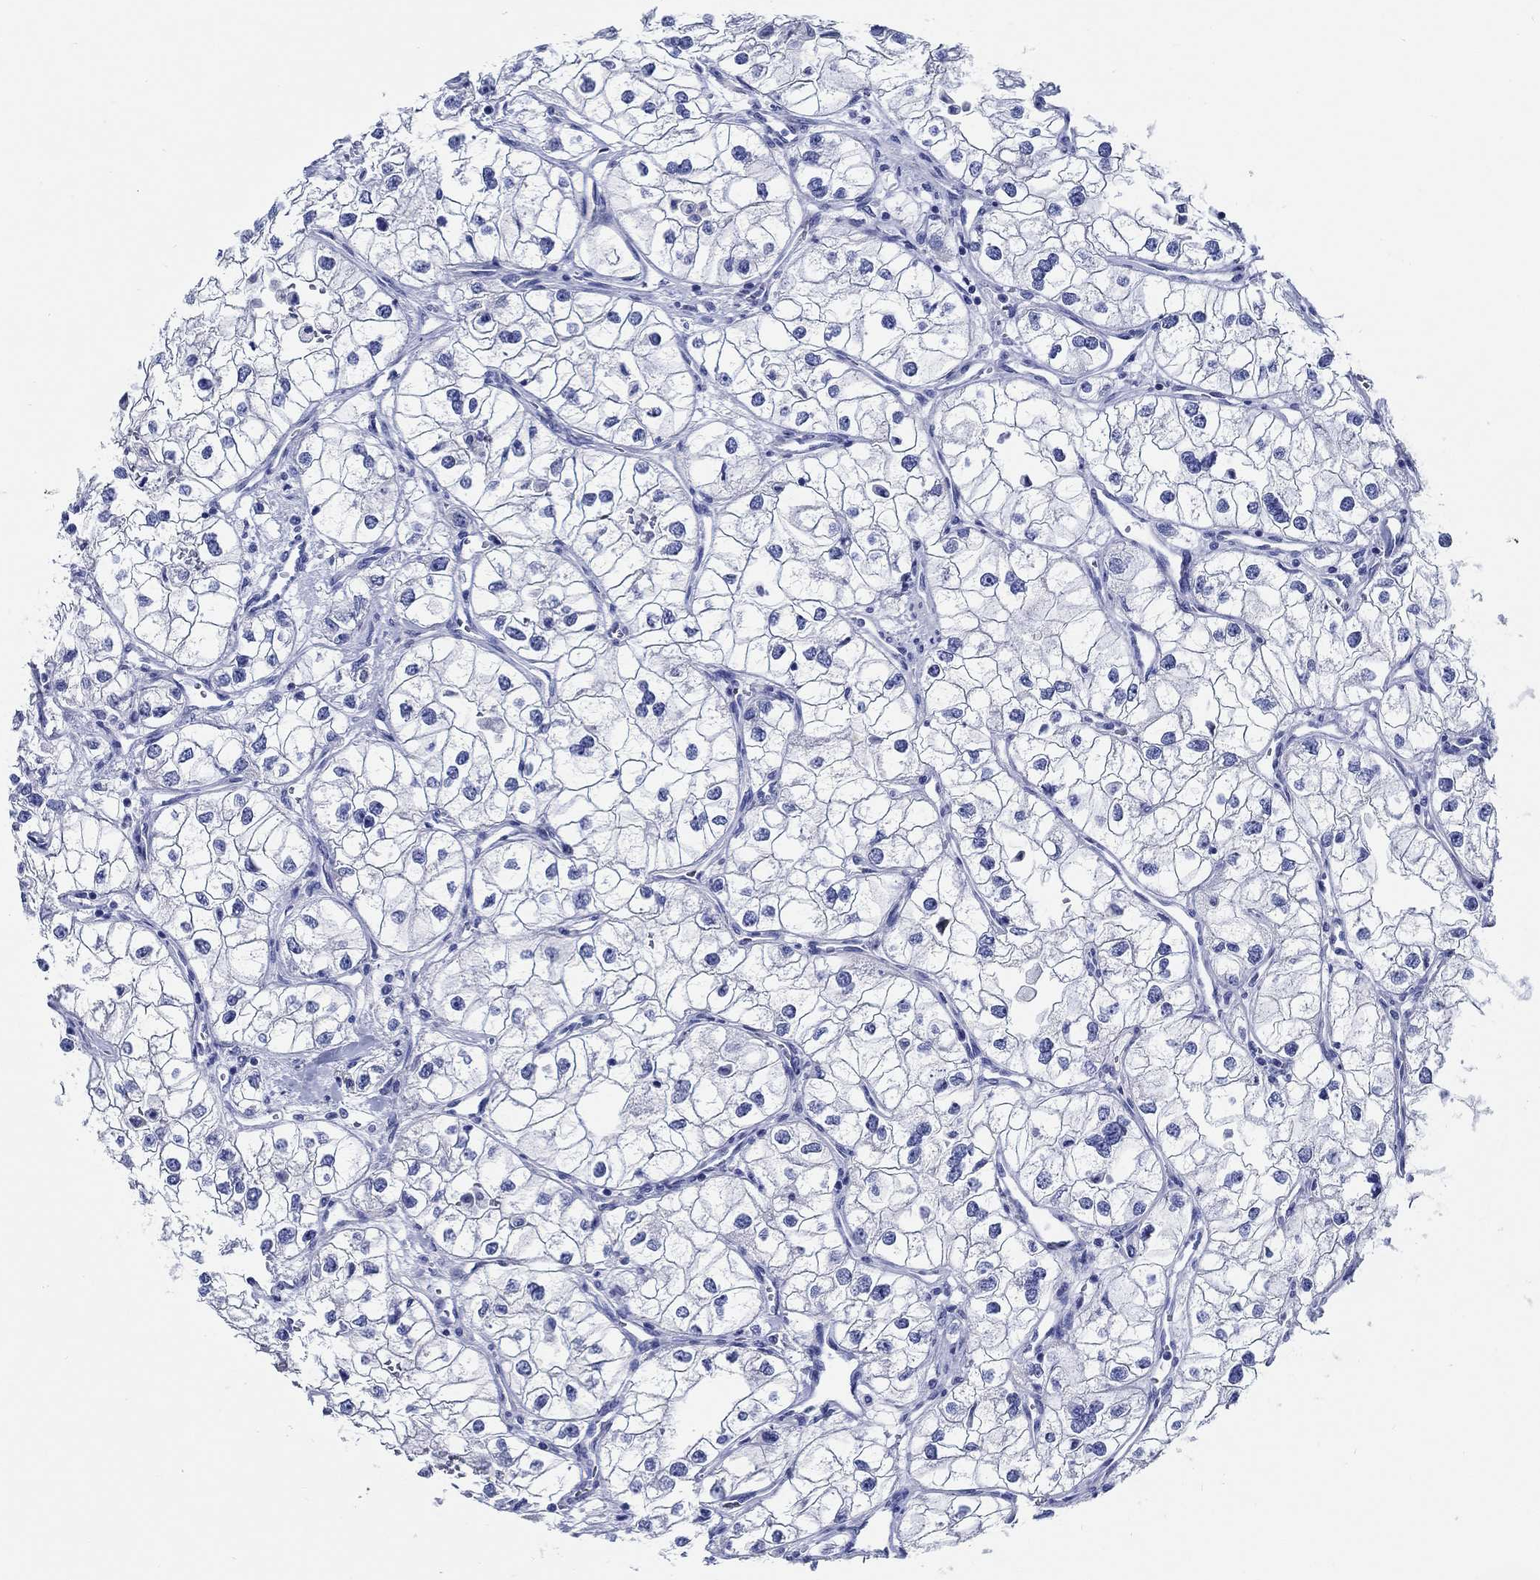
{"staining": {"intensity": "negative", "quantity": "none", "location": "none"}, "tissue": "renal cancer", "cell_type": "Tumor cells", "image_type": "cancer", "snomed": [{"axis": "morphology", "description": "Adenocarcinoma, NOS"}, {"axis": "topography", "description": "Kidney"}], "caption": "Immunohistochemical staining of adenocarcinoma (renal) demonstrates no significant positivity in tumor cells. The staining is performed using DAB brown chromogen with nuclei counter-stained in using hematoxylin.", "gene": "RD3L", "patient": {"sex": "male", "age": 59}}